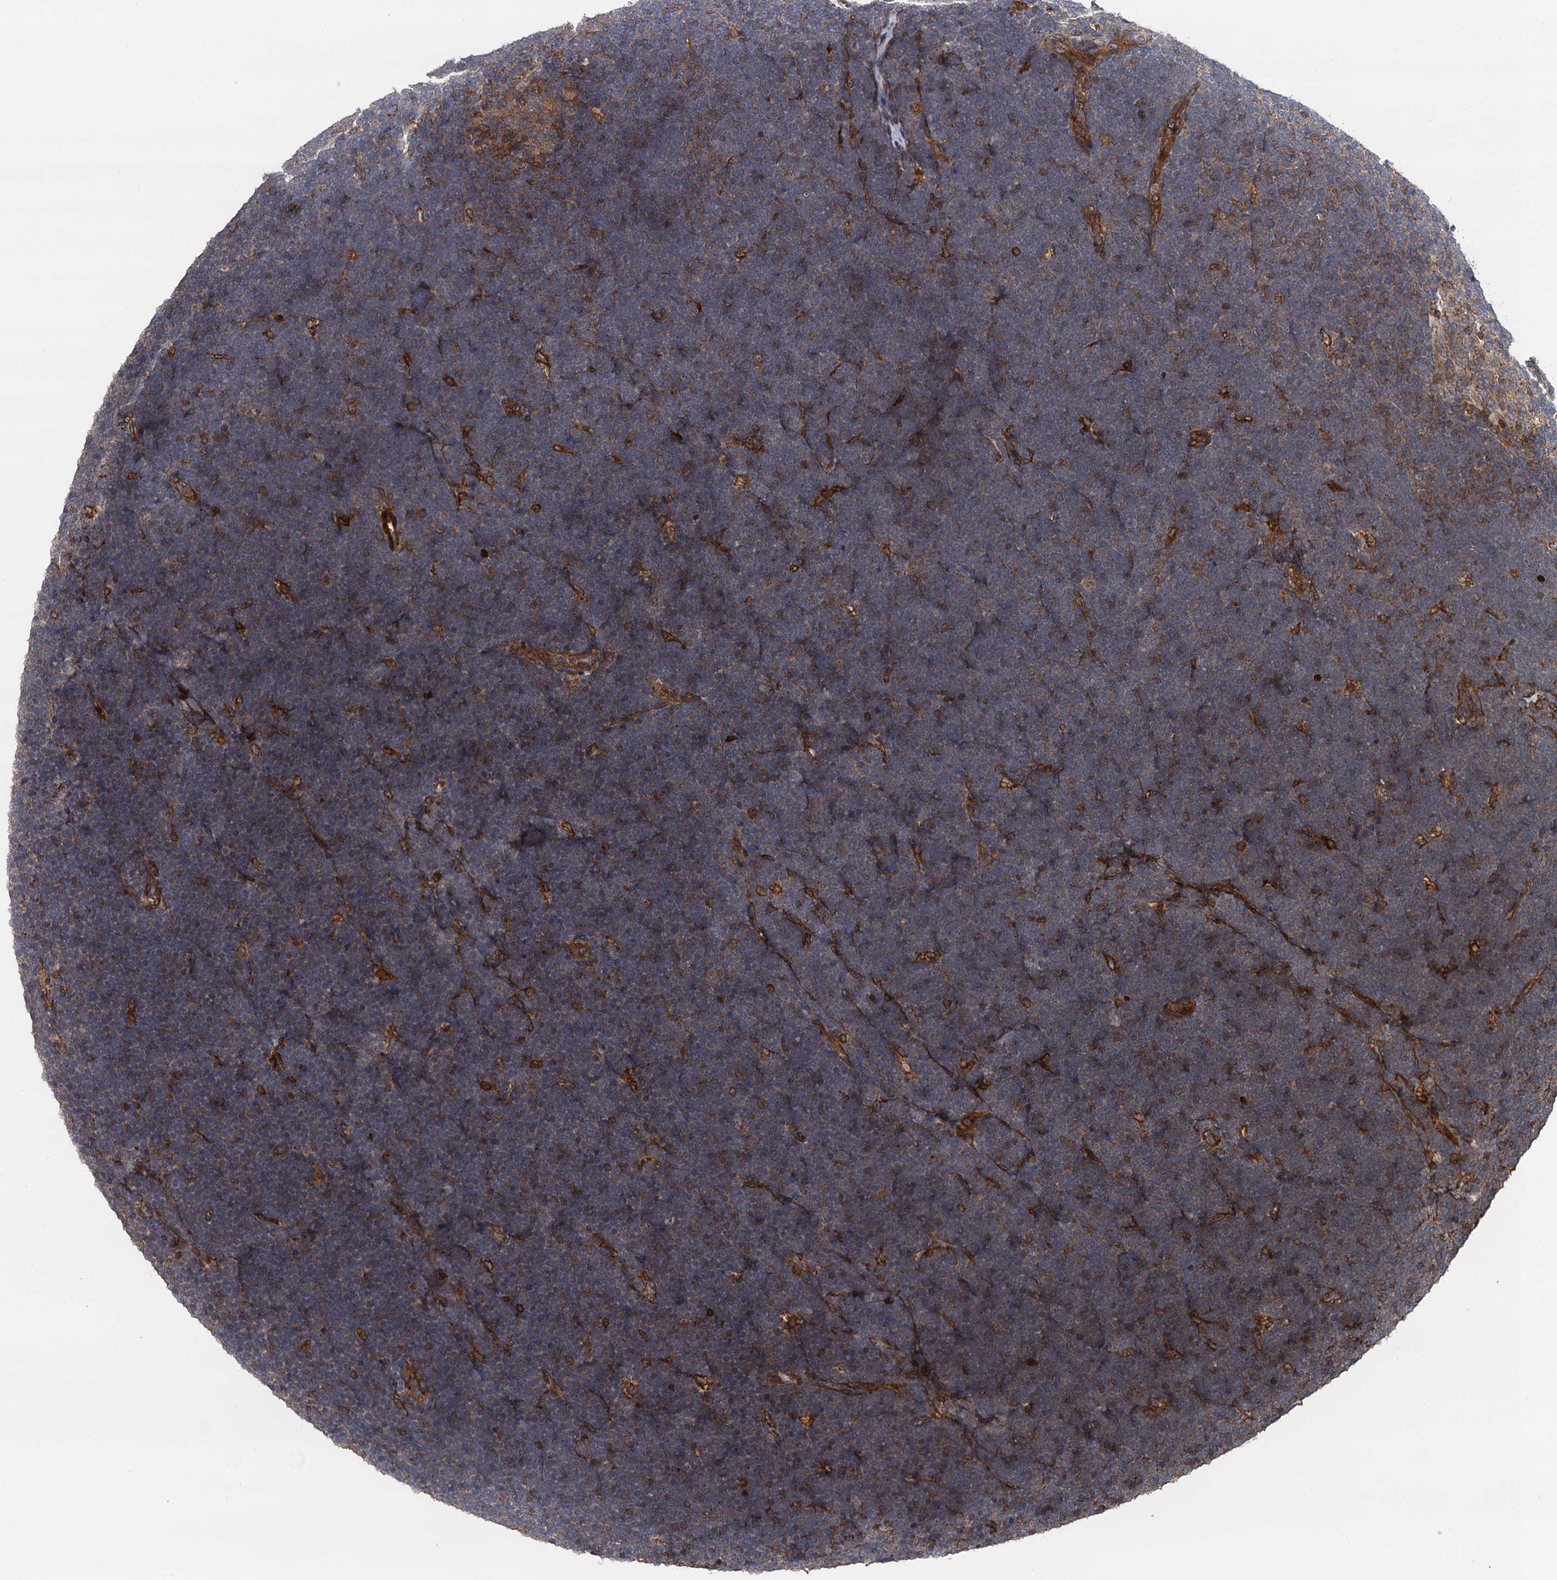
{"staining": {"intensity": "weak", "quantity": "25%-75%", "location": "cytoplasmic/membranous"}, "tissue": "lymphoma", "cell_type": "Tumor cells", "image_type": "cancer", "snomed": [{"axis": "morphology", "description": "Malignant lymphoma, non-Hodgkin's type, High grade"}, {"axis": "topography", "description": "Lymph node"}], "caption": "An image showing weak cytoplasmic/membranous staining in approximately 25%-75% of tumor cells in high-grade malignant lymphoma, non-Hodgkin's type, as visualized by brown immunohistochemical staining.", "gene": "BORA", "patient": {"sex": "male", "age": 13}}